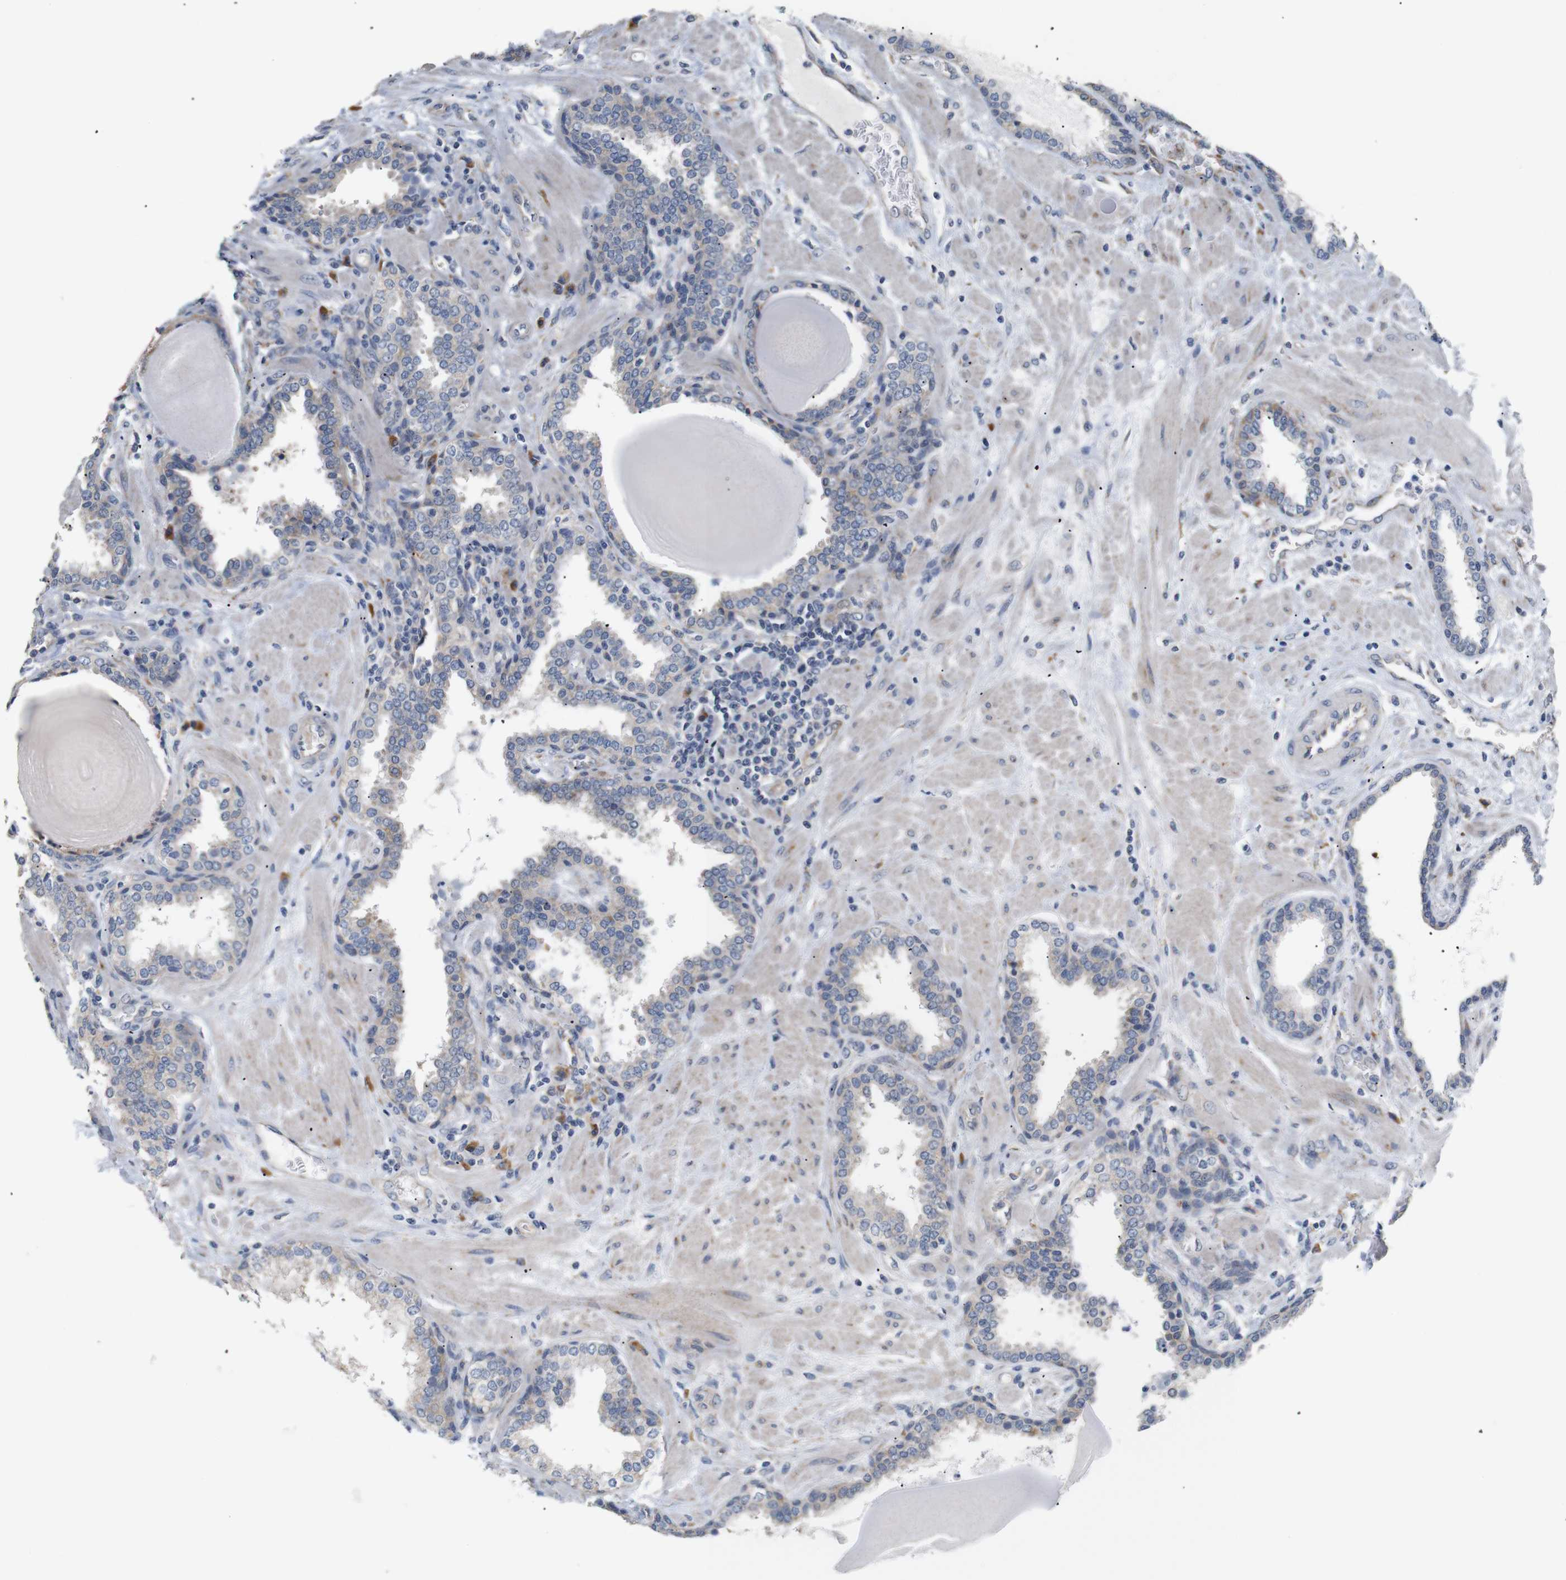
{"staining": {"intensity": "weak", "quantity": "<25%", "location": "cytoplasmic/membranous"}, "tissue": "prostate", "cell_type": "Glandular cells", "image_type": "normal", "snomed": [{"axis": "morphology", "description": "Normal tissue, NOS"}, {"axis": "topography", "description": "Prostate"}], "caption": "This micrograph is of unremarkable prostate stained with immunohistochemistry (IHC) to label a protein in brown with the nuclei are counter-stained blue. There is no expression in glandular cells.", "gene": "TRIM5", "patient": {"sex": "male", "age": 51}}